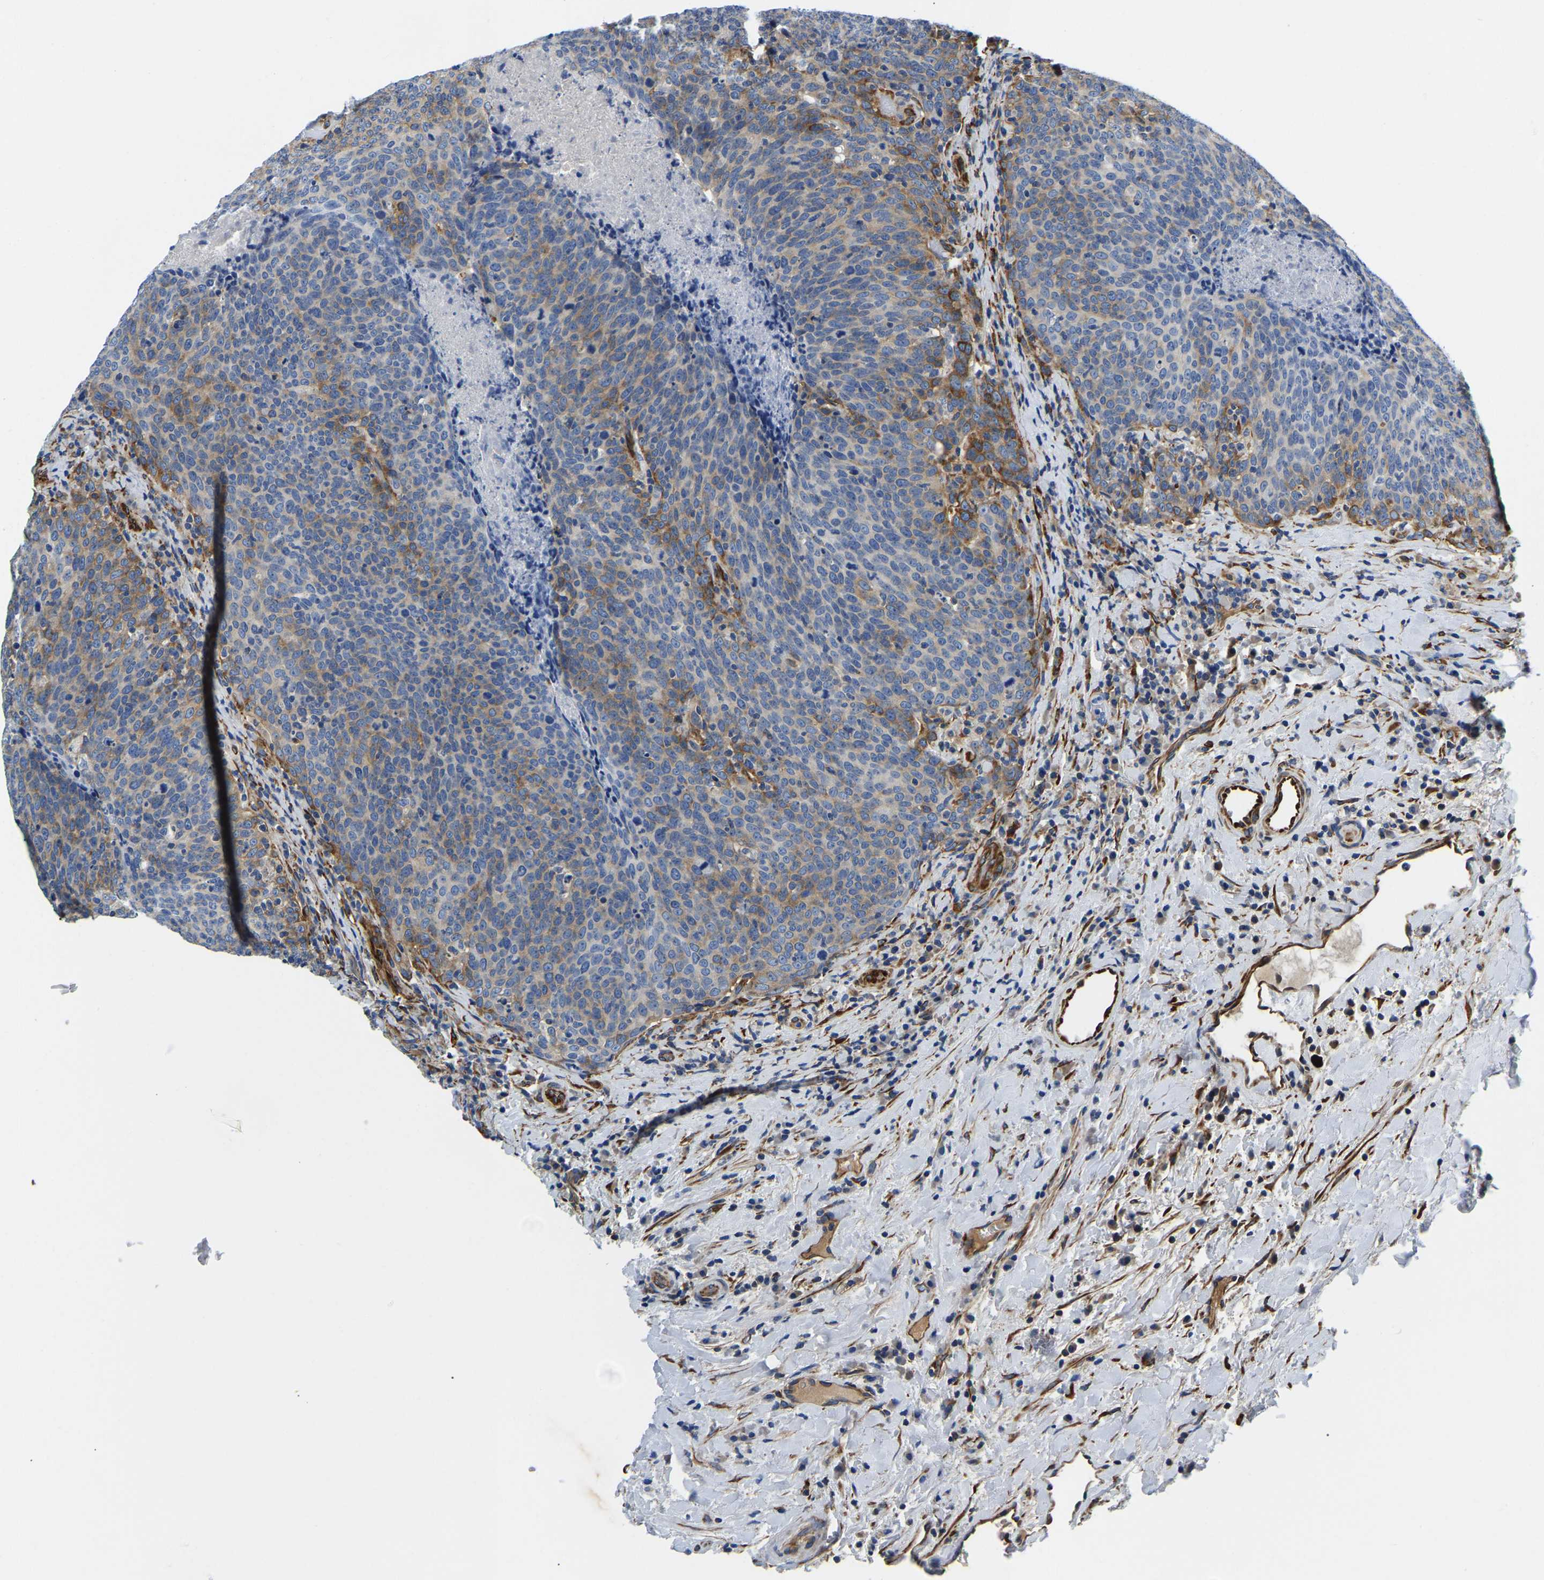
{"staining": {"intensity": "moderate", "quantity": "<25%", "location": "cytoplasmic/membranous"}, "tissue": "head and neck cancer", "cell_type": "Tumor cells", "image_type": "cancer", "snomed": [{"axis": "morphology", "description": "Squamous cell carcinoma, NOS"}, {"axis": "morphology", "description": "Squamous cell carcinoma, metastatic, NOS"}, {"axis": "topography", "description": "Lymph node"}, {"axis": "topography", "description": "Head-Neck"}], "caption": "Head and neck cancer stained with IHC exhibits moderate cytoplasmic/membranous staining in approximately <25% of tumor cells.", "gene": "DUSP8", "patient": {"sex": "male", "age": 62}}